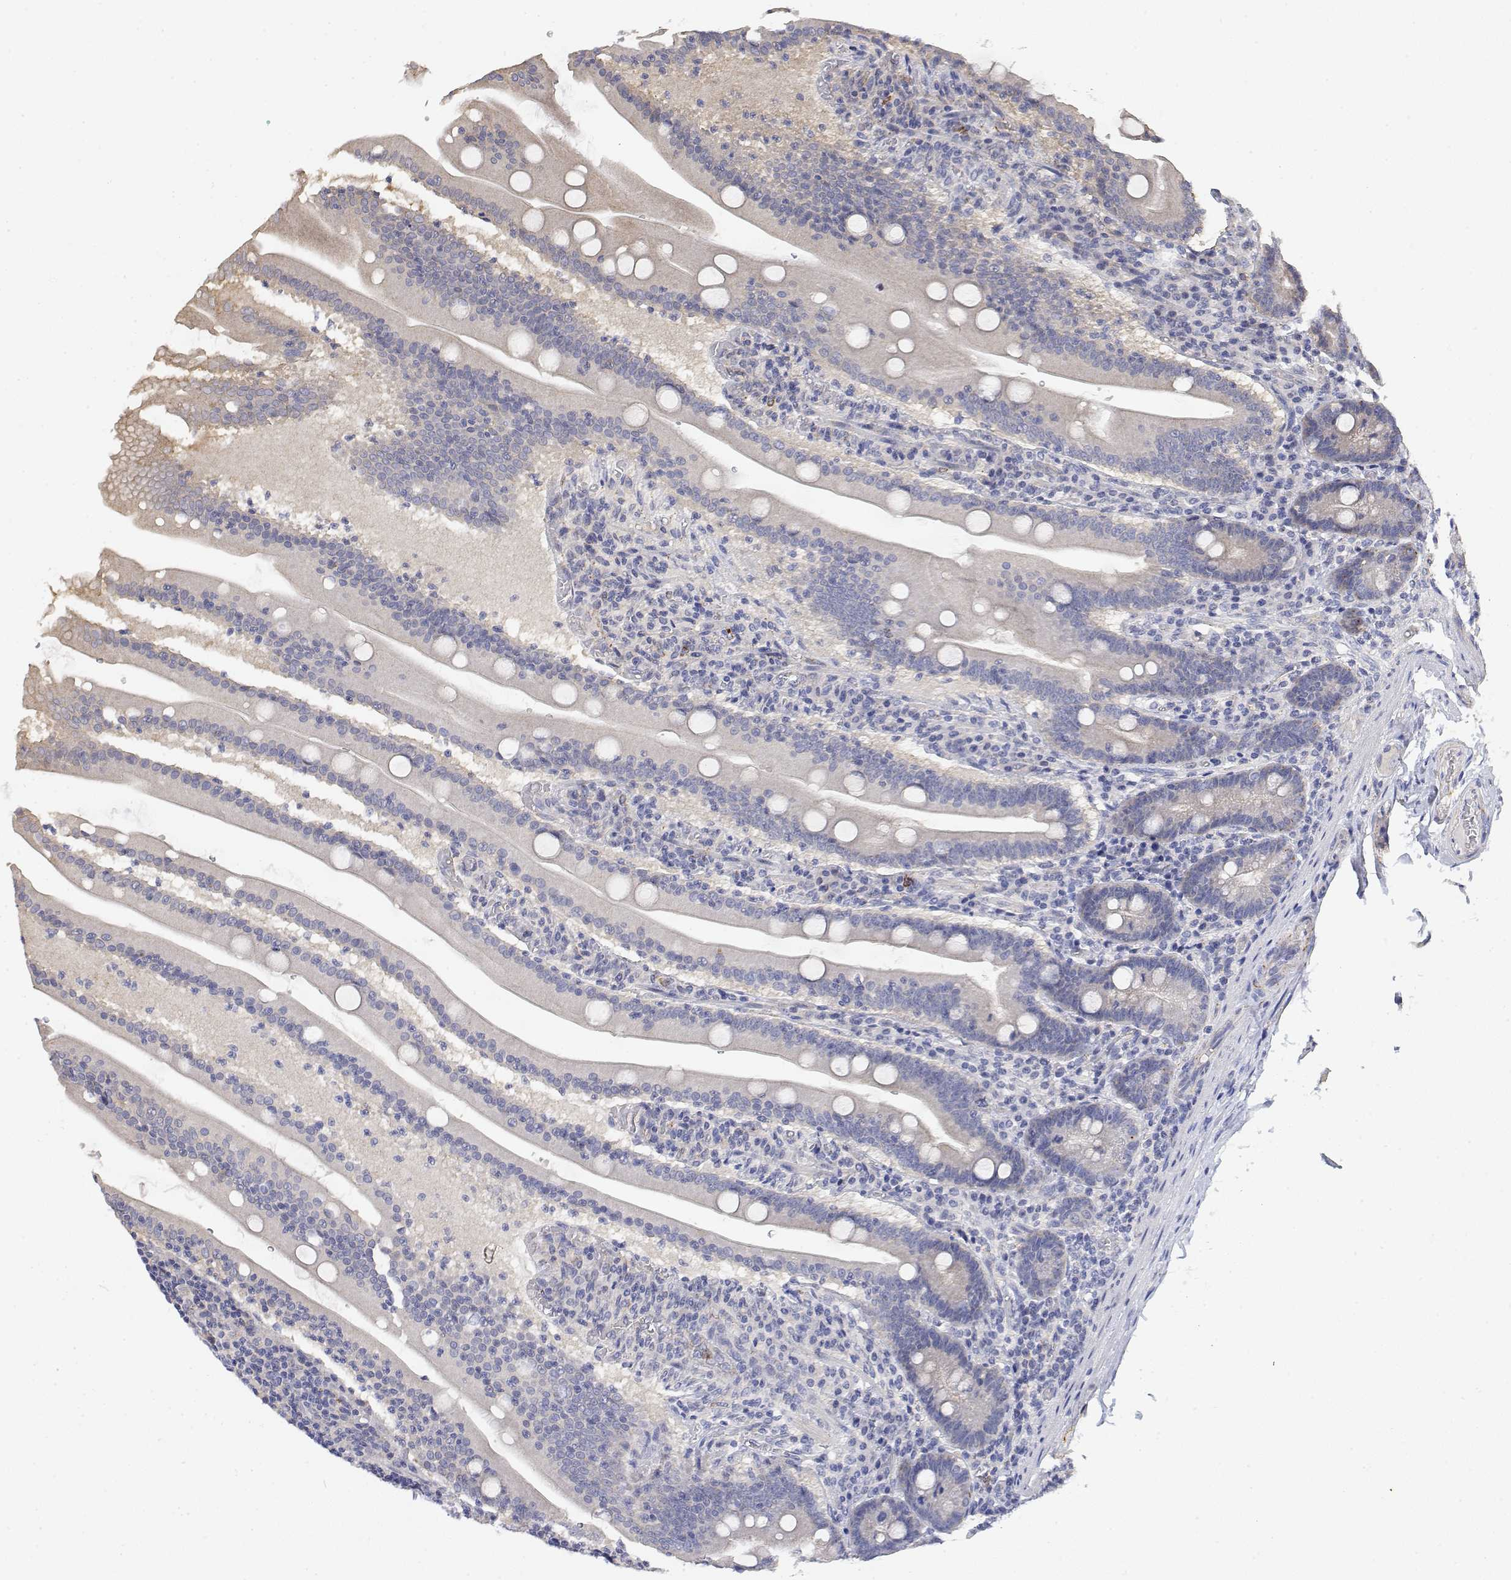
{"staining": {"intensity": "weak", "quantity": "25%-75%", "location": "cytoplasmic/membranous"}, "tissue": "small intestine", "cell_type": "Glandular cells", "image_type": "normal", "snomed": [{"axis": "morphology", "description": "Normal tissue, NOS"}, {"axis": "topography", "description": "Small intestine"}], "caption": "Immunohistochemistry (IHC) image of normal small intestine: human small intestine stained using immunohistochemistry (IHC) exhibits low levels of weak protein expression localized specifically in the cytoplasmic/membranous of glandular cells, appearing as a cytoplasmic/membranous brown color.", "gene": "LONRF3", "patient": {"sex": "male", "age": 37}}